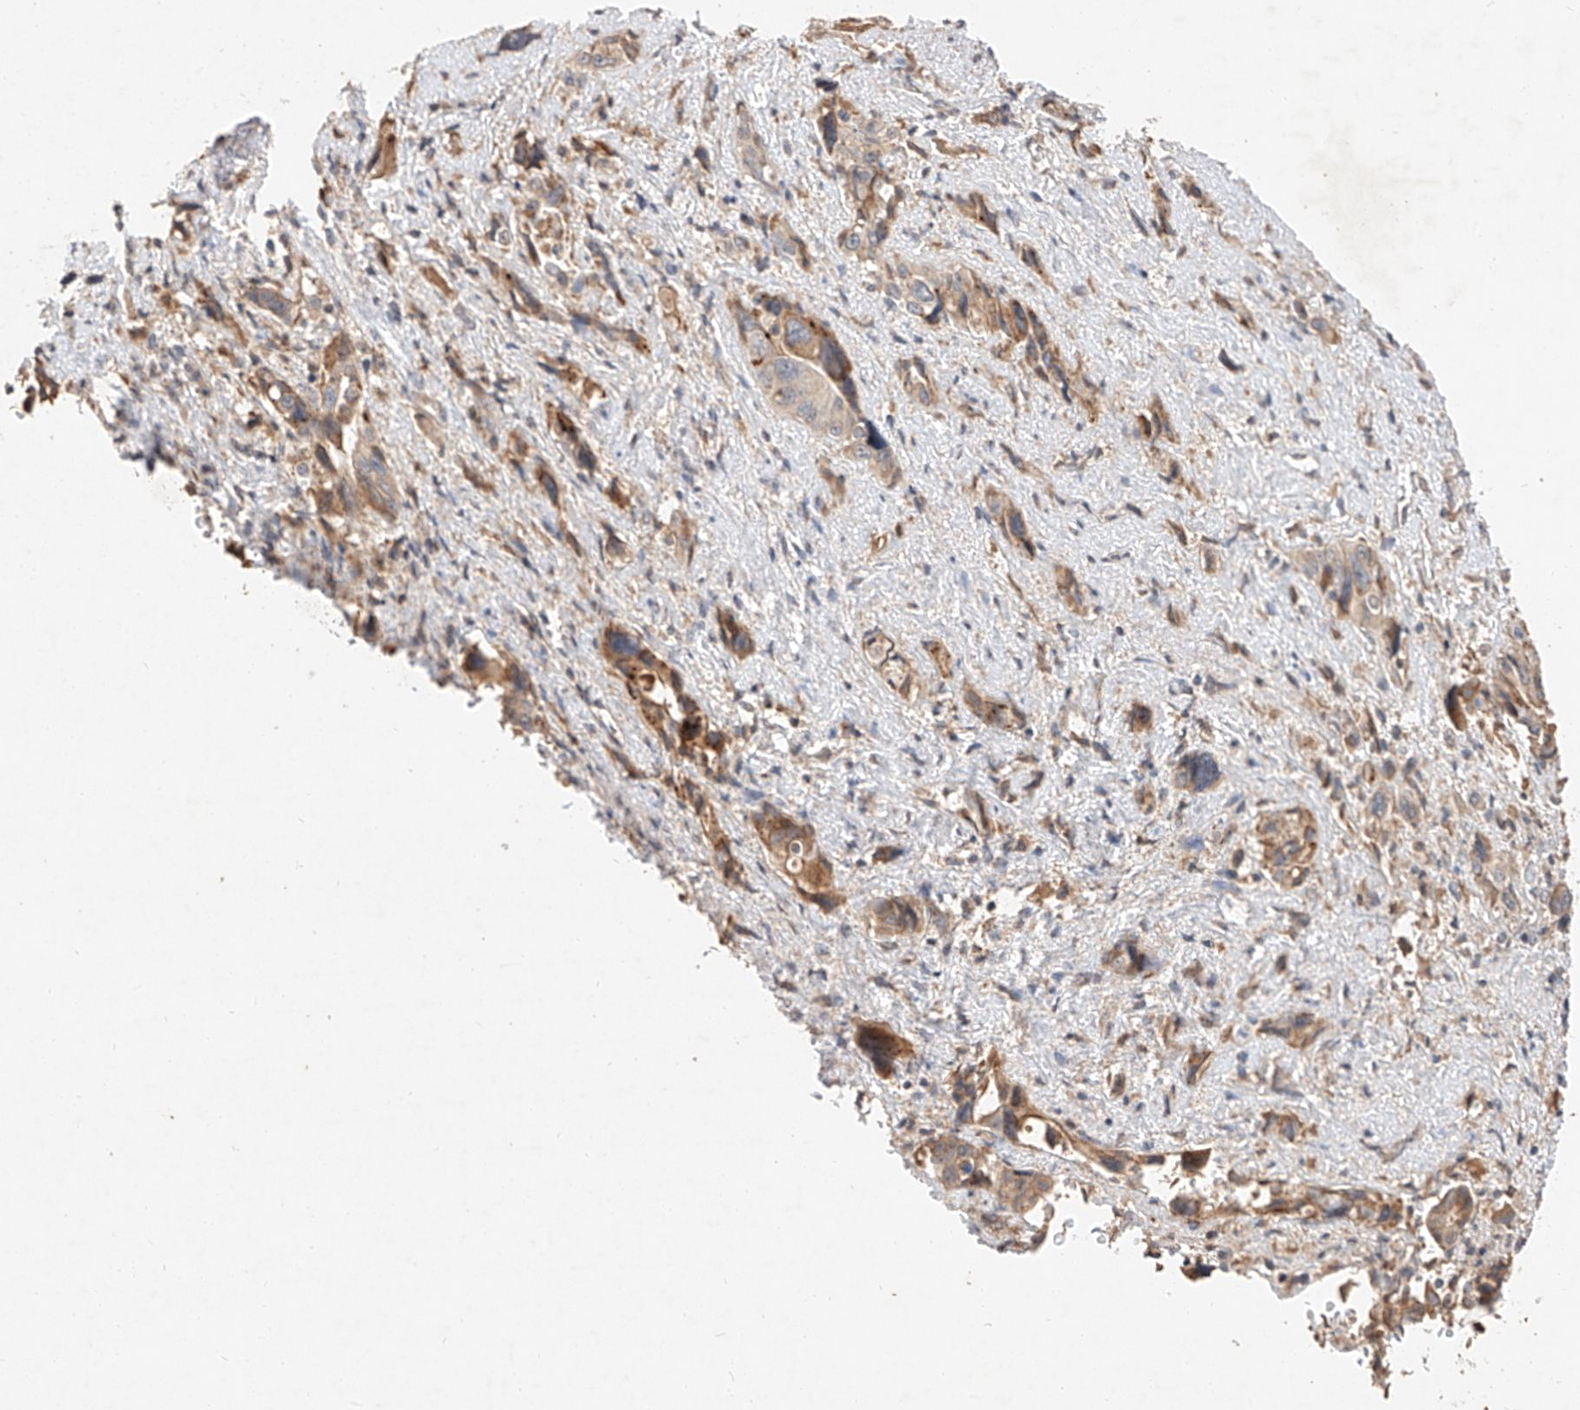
{"staining": {"intensity": "moderate", "quantity": "<25%", "location": "cytoplasmic/membranous"}, "tissue": "pancreatic cancer", "cell_type": "Tumor cells", "image_type": "cancer", "snomed": [{"axis": "morphology", "description": "Adenocarcinoma, NOS"}, {"axis": "topography", "description": "Pancreas"}], "caption": "Protein expression analysis of human pancreatic cancer (adenocarcinoma) reveals moderate cytoplasmic/membranous staining in approximately <25% of tumor cells.", "gene": "SUSD6", "patient": {"sex": "male", "age": 46}}